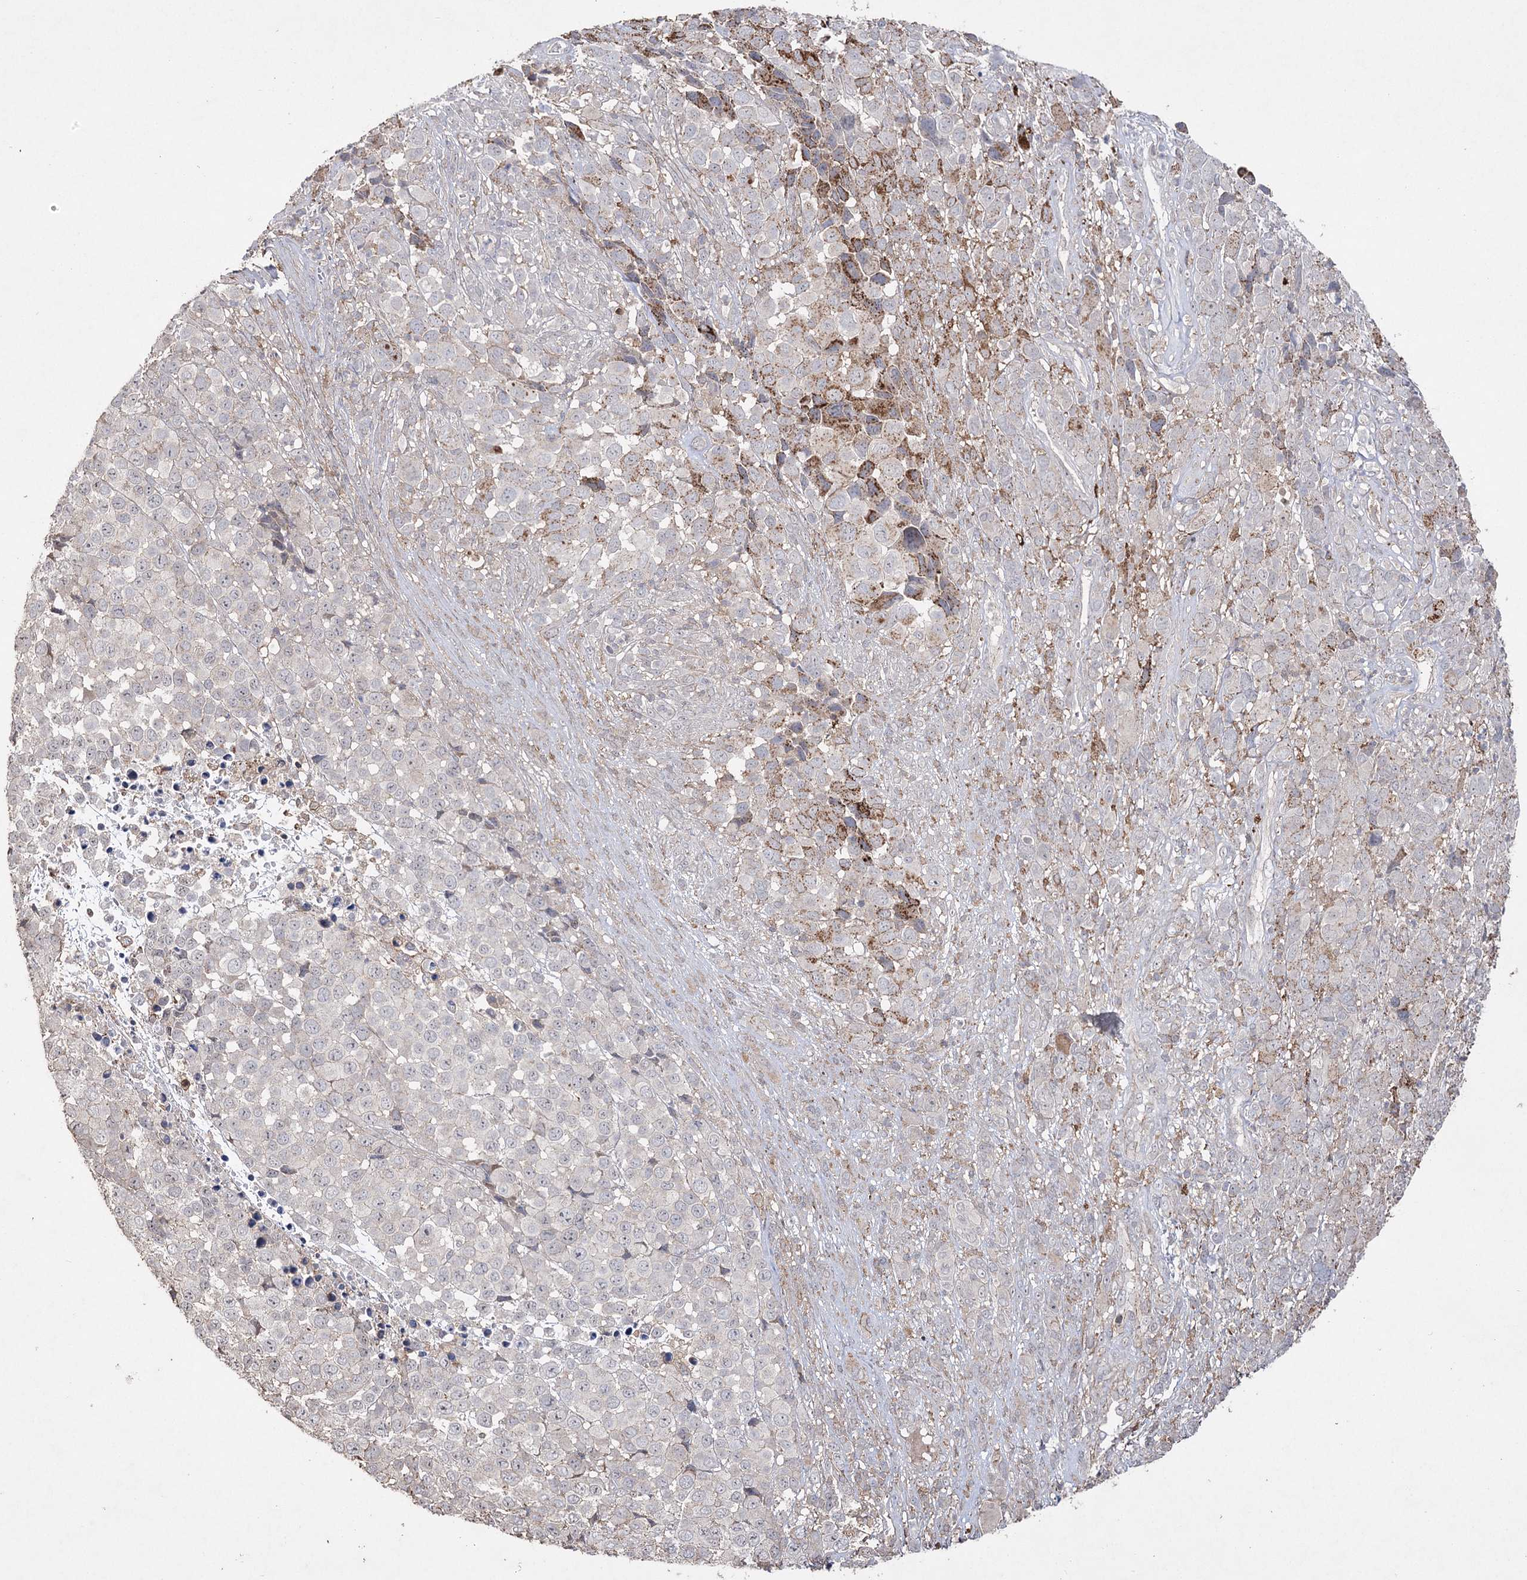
{"staining": {"intensity": "negative", "quantity": "none", "location": "none"}, "tissue": "melanoma", "cell_type": "Tumor cells", "image_type": "cancer", "snomed": [{"axis": "morphology", "description": "Malignant melanoma, NOS"}, {"axis": "topography", "description": "Skin of trunk"}], "caption": "There is no significant positivity in tumor cells of malignant melanoma.", "gene": "OBSL1", "patient": {"sex": "male", "age": 71}}